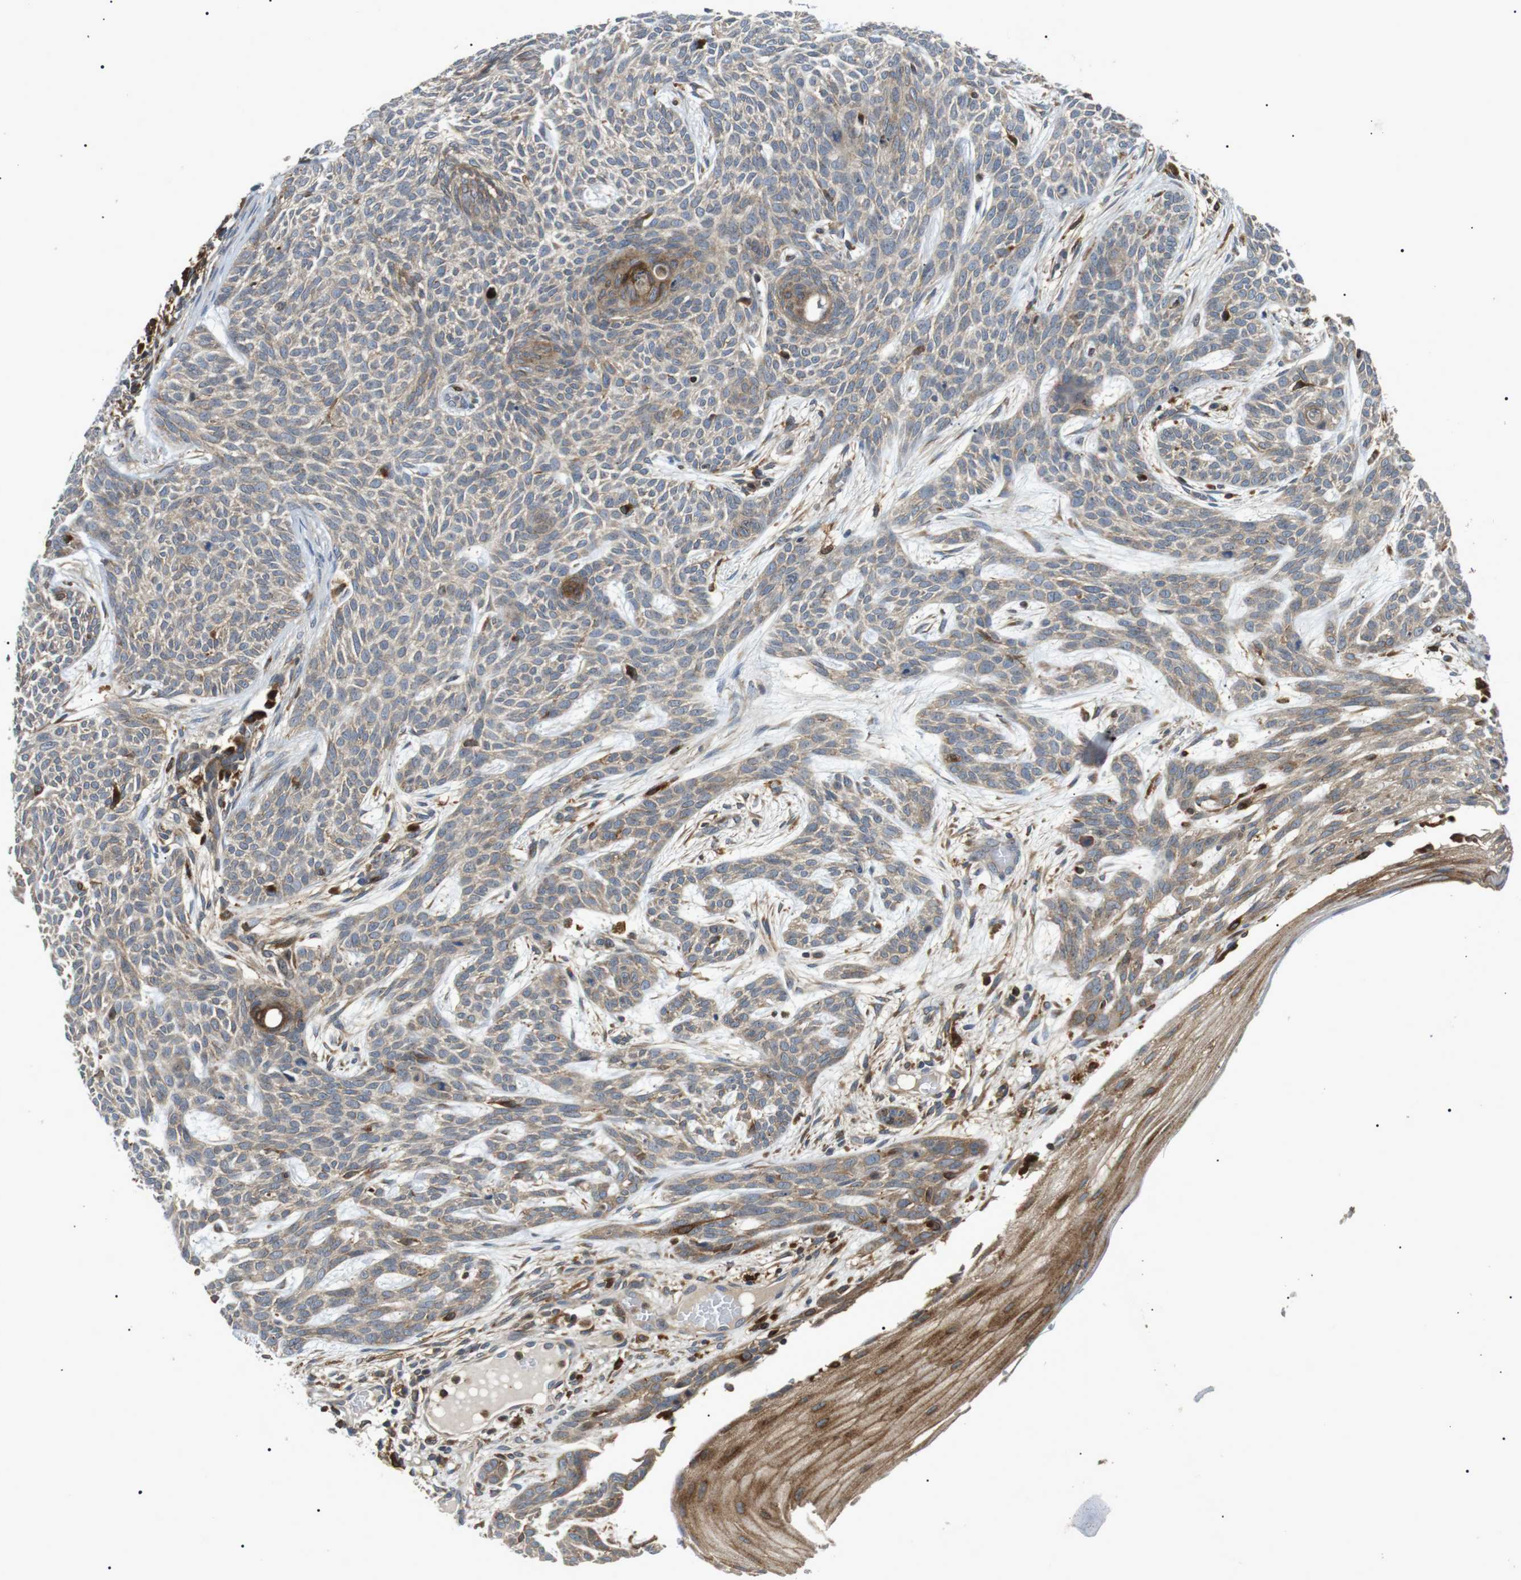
{"staining": {"intensity": "weak", "quantity": ">75%", "location": "cytoplasmic/membranous"}, "tissue": "skin cancer", "cell_type": "Tumor cells", "image_type": "cancer", "snomed": [{"axis": "morphology", "description": "Basal cell carcinoma"}, {"axis": "topography", "description": "Skin"}], "caption": "Protein analysis of skin cancer (basal cell carcinoma) tissue exhibits weak cytoplasmic/membranous staining in approximately >75% of tumor cells.", "gene": "RAB9A", "patient": {"sex": "female", "age": 59}}